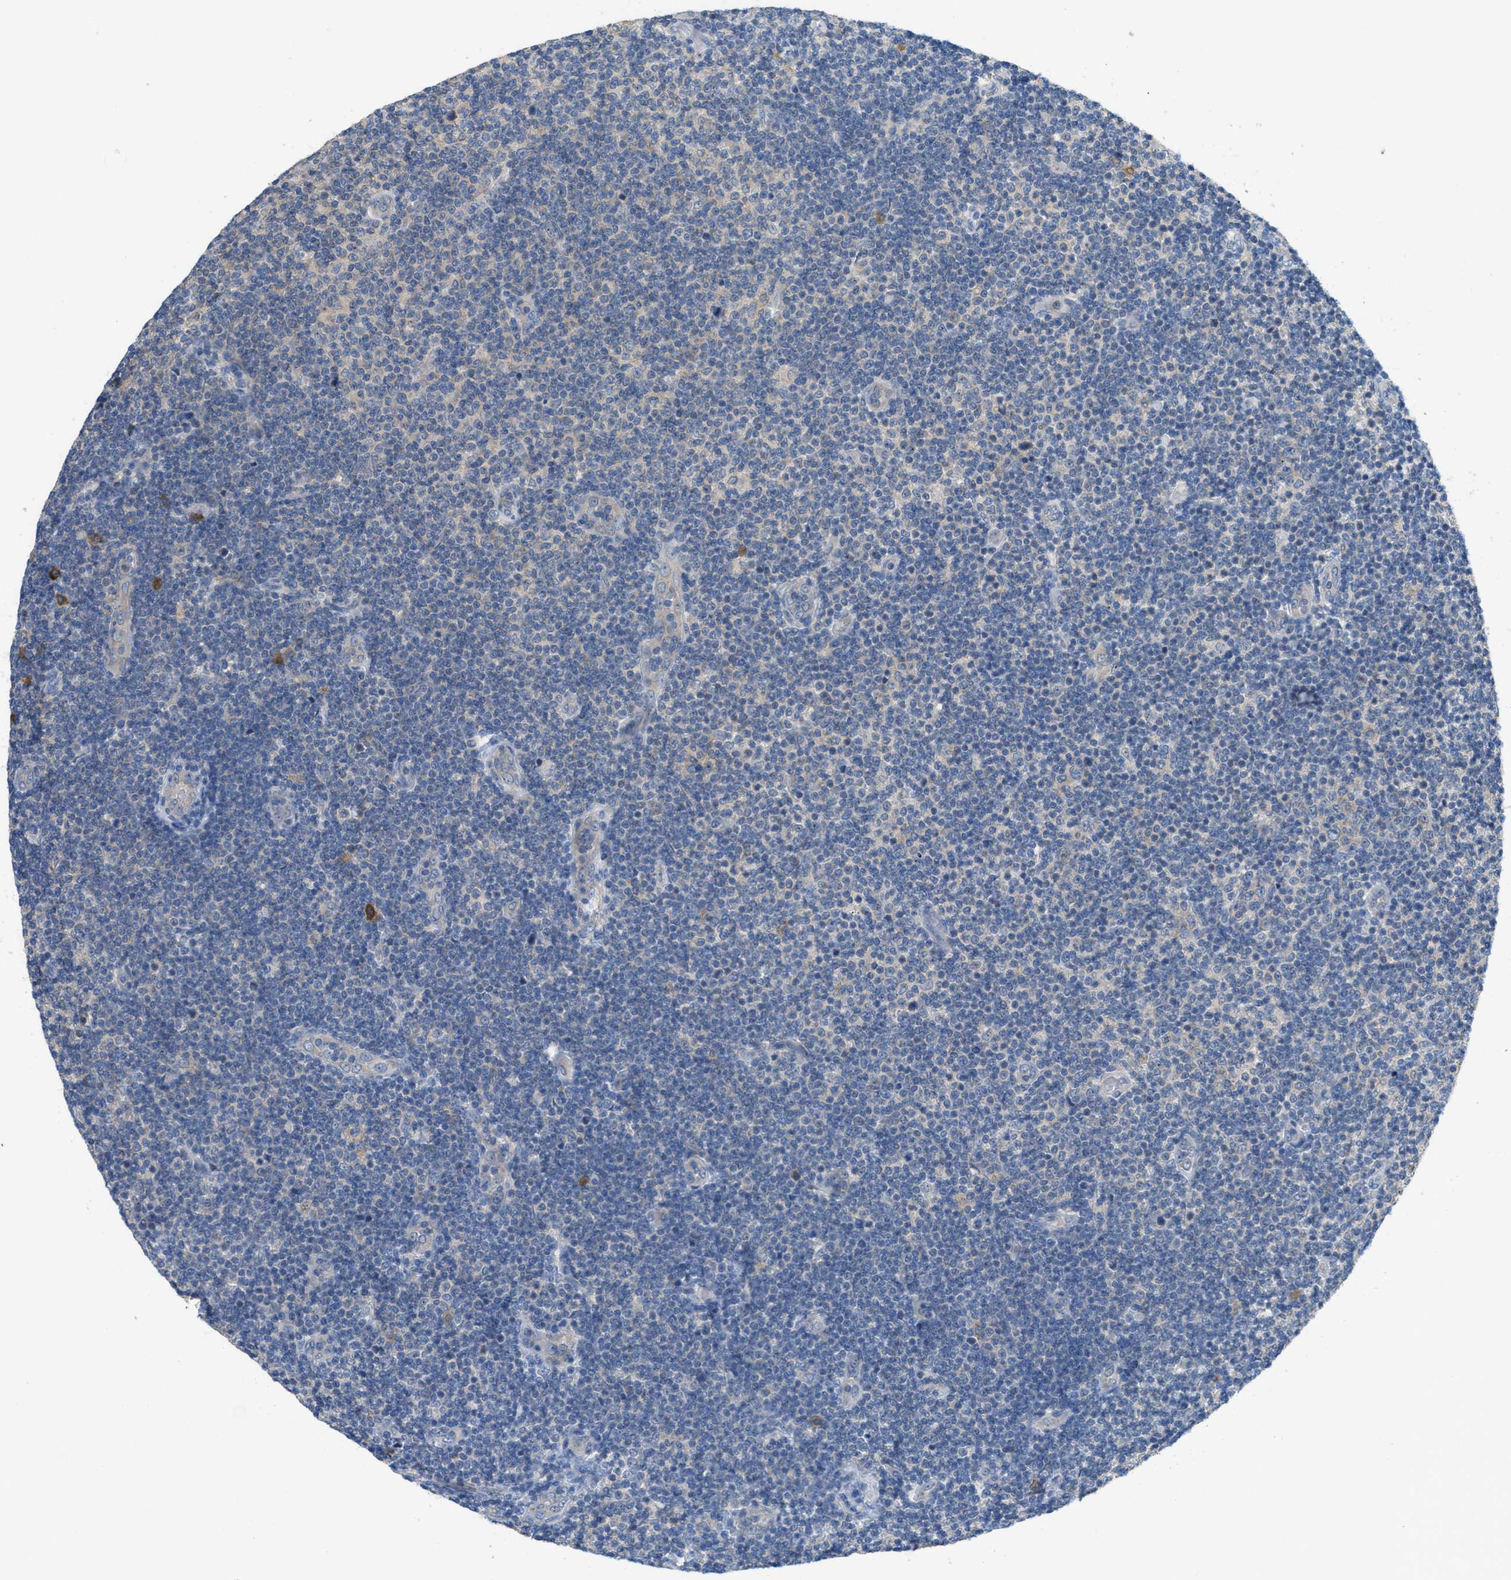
{"staining": {"intensity": "negative", "quantity": "none", "location": "none"}, "tissue": "lymphoma", "cell_type": "Tumor cells", "image_type": "cancer", "snomed": [{"axis": "morphology", "description": "Malignant lymphoma, non-Hodgkin's type, Low grade"}, {"axis": "topography", "description": "Lymph node"}], "caption": "DAB (3,3'-diaminobenzidine) immunohistochemical staining of human lymphoma exhibits no significant staining in tumor cells.", "gene": "UBA5", "patient": {"sex": "male", "age": 83}}